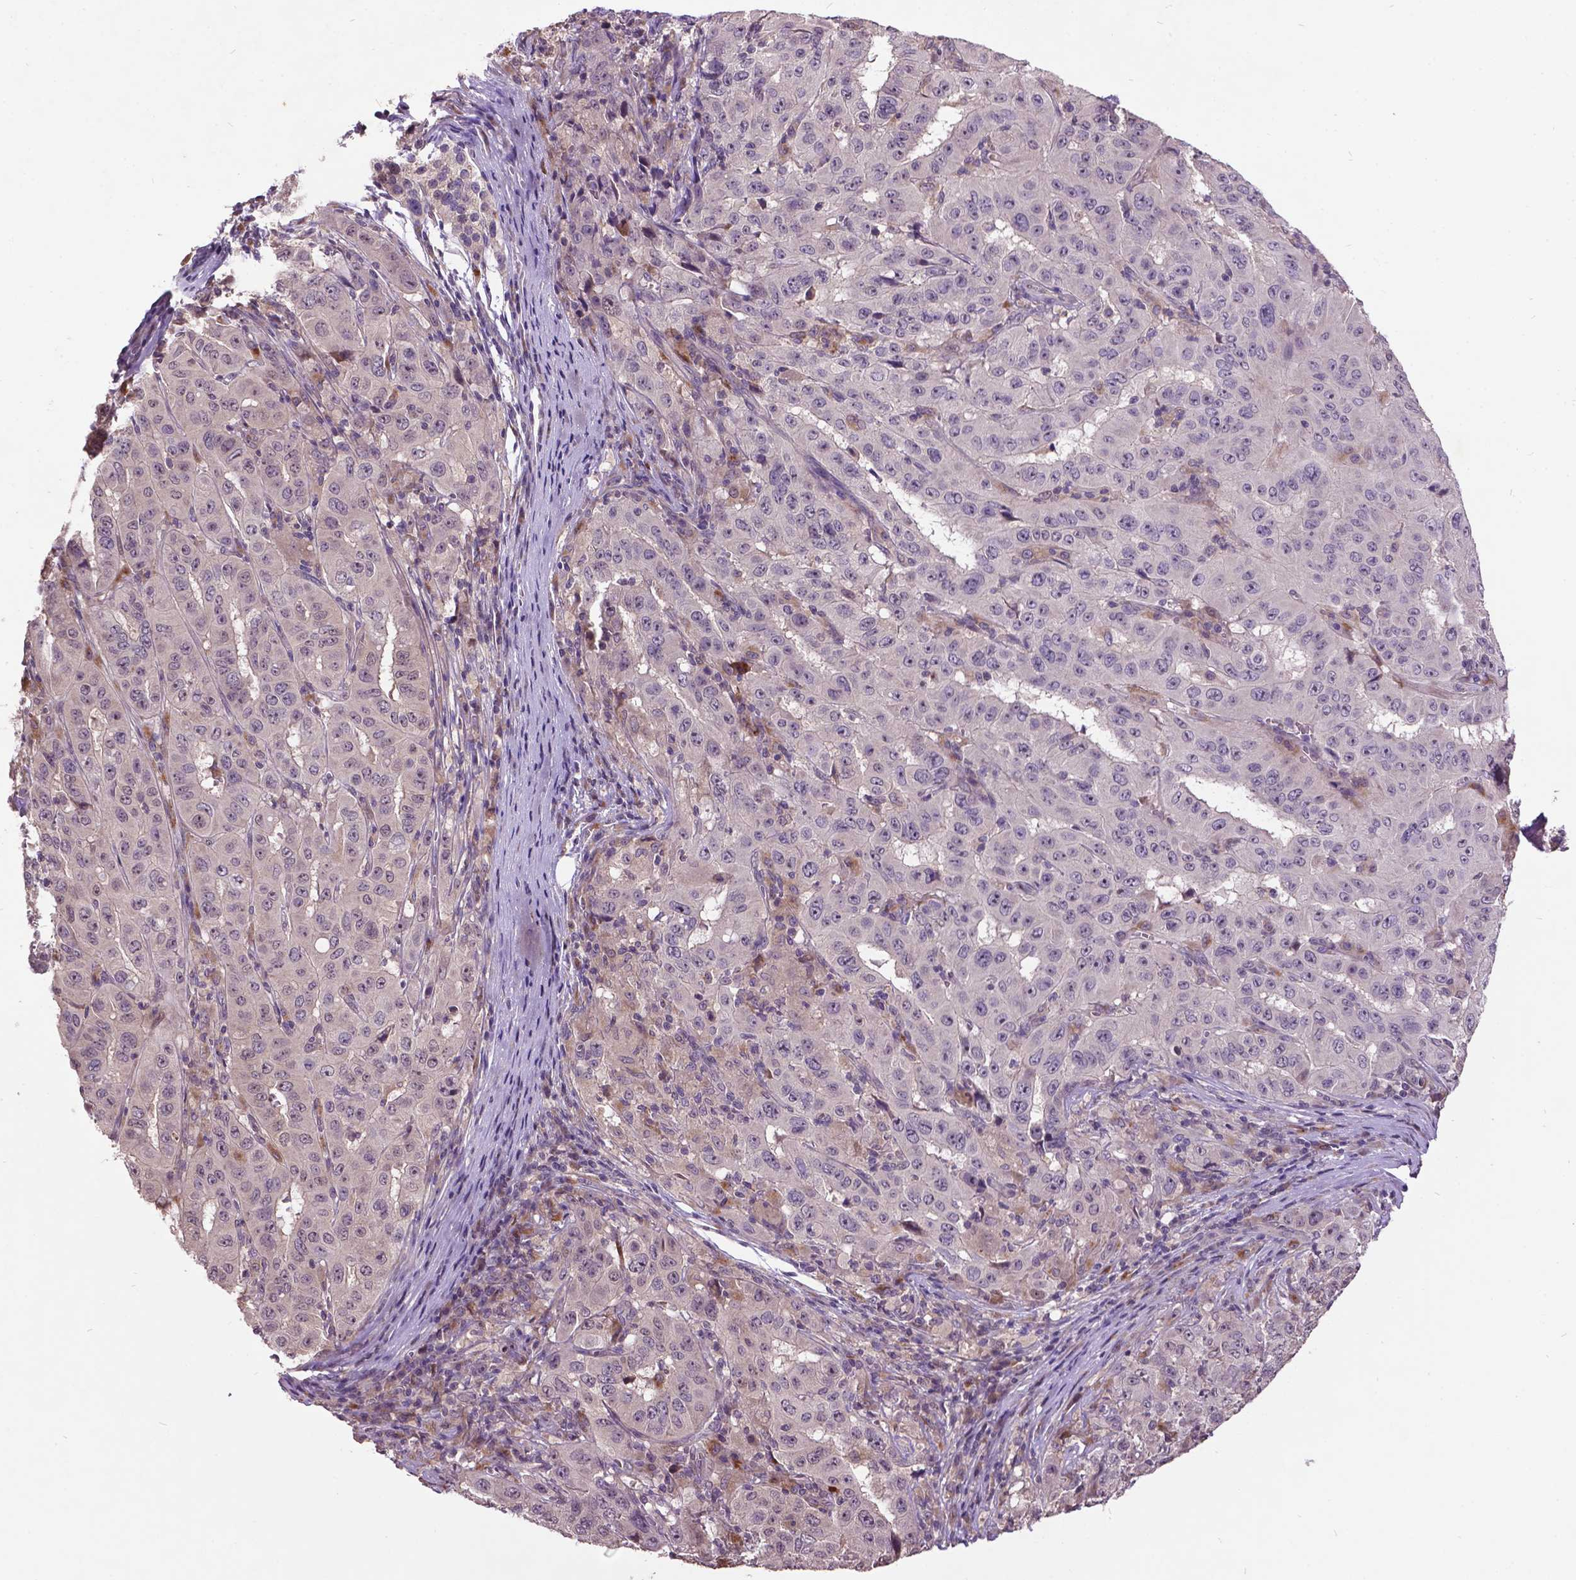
{"staining": {"intensity": "negative", "quantity": "none", "location": "none"}, "tissue": "pancreatic cancer", "cell_type": "Tumor cells", "image_type": "cancer", "snomed": [{"axis": "morphology", "description": "Adenocarcinoma, NOS"}, {"axis": "topography", "description": "Pancreas"}], "caption": "IHC photomicrograph of human pancreatic cancer (adenocarcinoma) stained for a protein (brown), which displays no positivity in tumor cells. (DAB (3,3'-diaminobenzidine) immunohistochemistry (IHC), high magnification).", "gene": "AP1S3", "patient": {"sex": "male", "age": 63}}